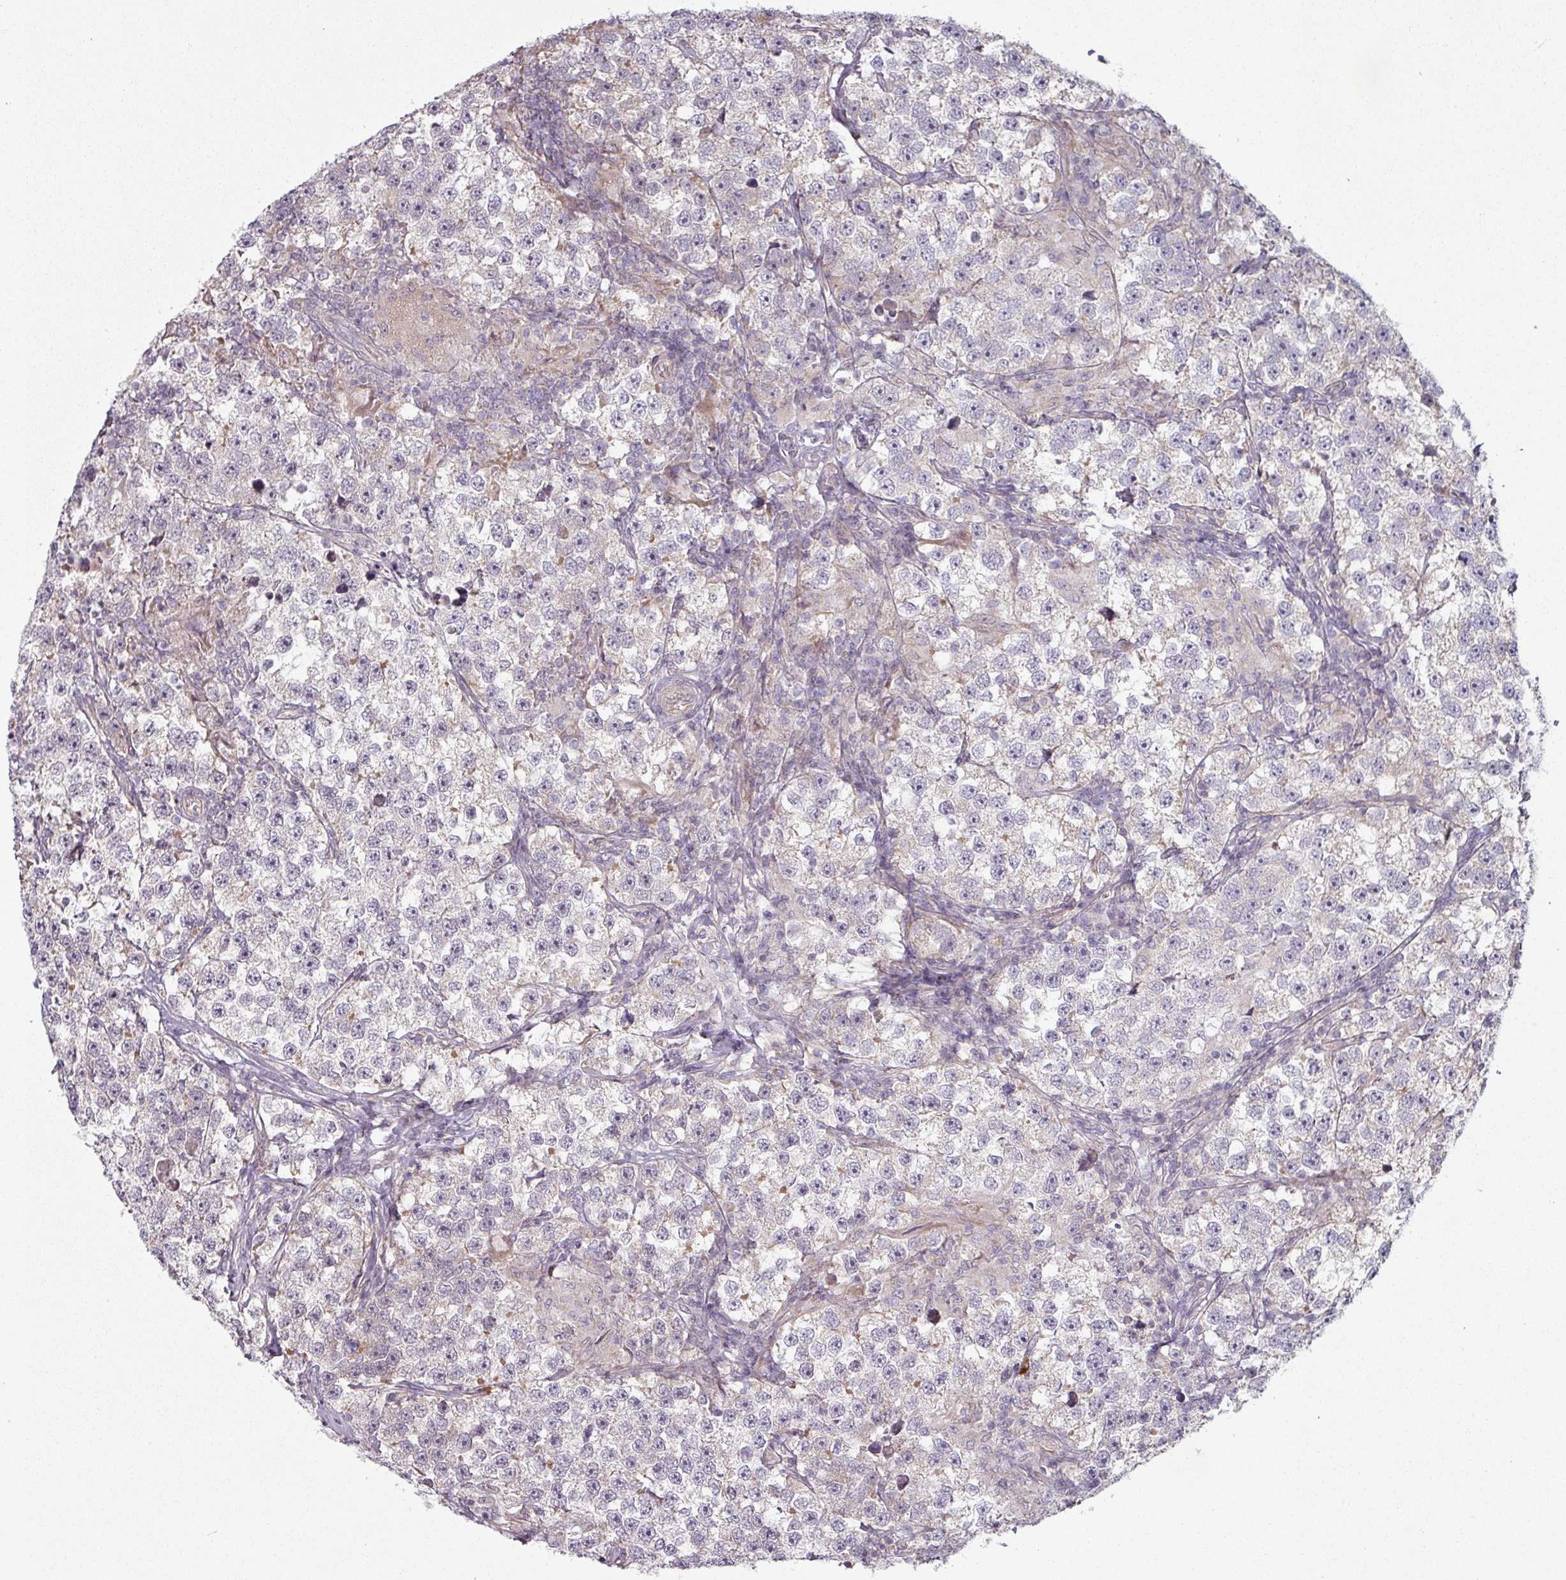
{"staining": {"intensity": "negative", "quantity": "none", "location": "none"}, "tissue": "testis cancer", "cell_type": "Tumor cells", "image_type": "cancer", "snomed": [{"axis": "morphology", "description": "Seminoma, NOS"}, {"axis": "topography", "description": "Testis"}], "caption": "Tumor cells are negative for brown protein staining in testis cancer (seminoma).", "gene": "PLEKHJ1", "patient": {"sex": "male", "age": 46}}